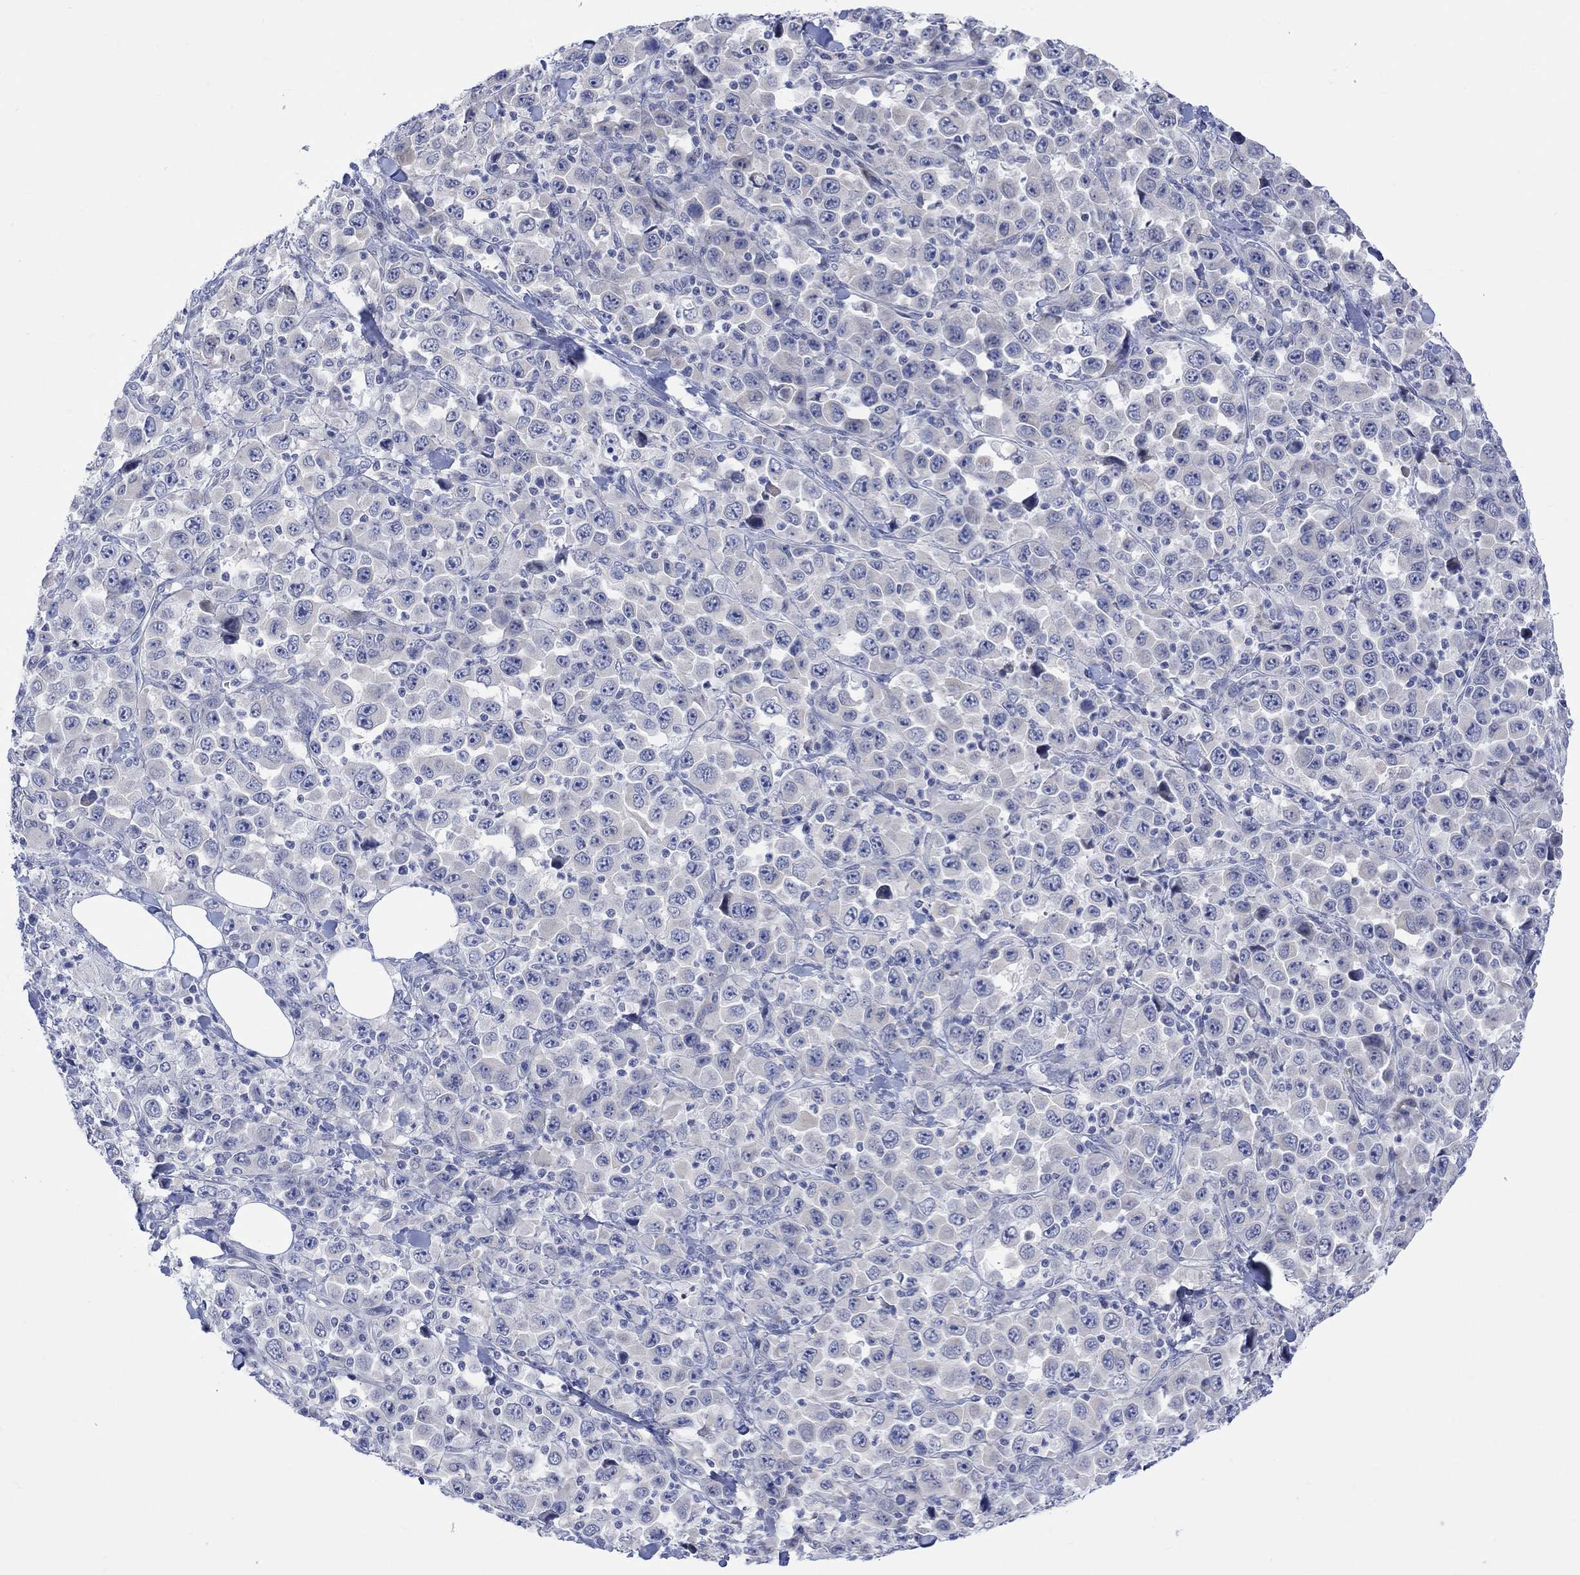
{"staining": {"intensity": "negative", "quantity": "none", "location": "none"}, "tissue": "stomach cancer", "cell_type": "Tumor cells", "image_type": "cancer", "snomed": [{"axis": "morphology", "description": "Normal tissue, NOS"}, {"axis": "morphology", "description": "Adenocarcinoma, NOS"}, {"axis": "topography", "description": "Stomach, upper"}, {"axis": "topography", "description": "Stomach"}], "caption": "The image reveals no significant expression in tumor cells of stomach cancer.", "gene": "DCX", "patient": {"sex": "male", "age": 59}}